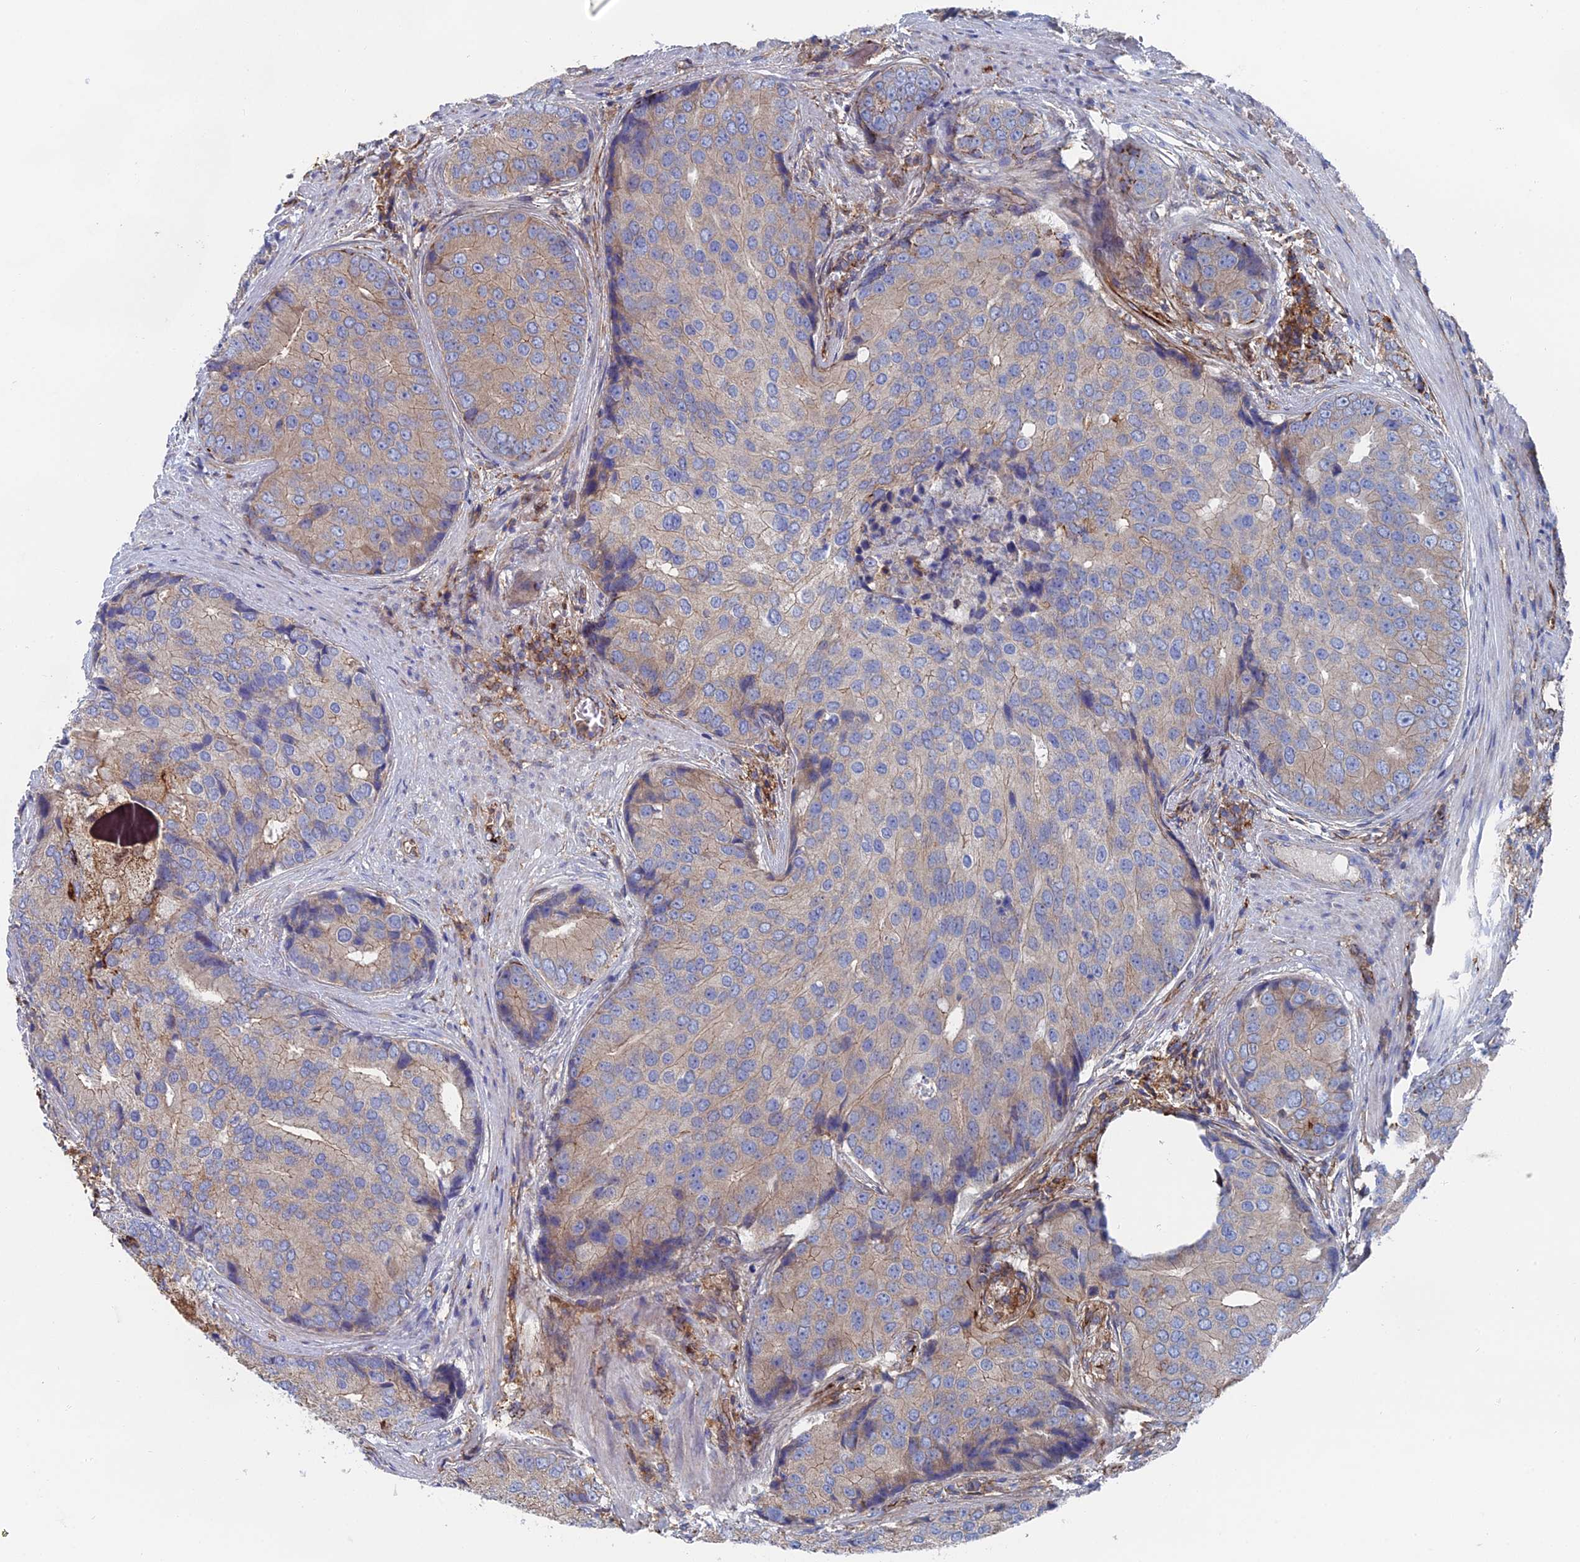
{"staining": {"intensity": "weak", "quantity": "<25%", "location": "cytoplasmic/membranous"}, "tissue": "prostate cancer", "cell_type": "Tumor cells", "image_type": "cancer", "snomed": [{"axis": "morphology", "description": "Adenocarcinoma, High grade"}, {"axis": "topography", "description": "Prostate"}], "caption": "This is an IHC micrograph of human prostate cancer (adenocarcinoma (high-grade)). There is no positivity in tumor cells.", "gene": "SNX11", "patient": {"sex": "male", "age": 62}}